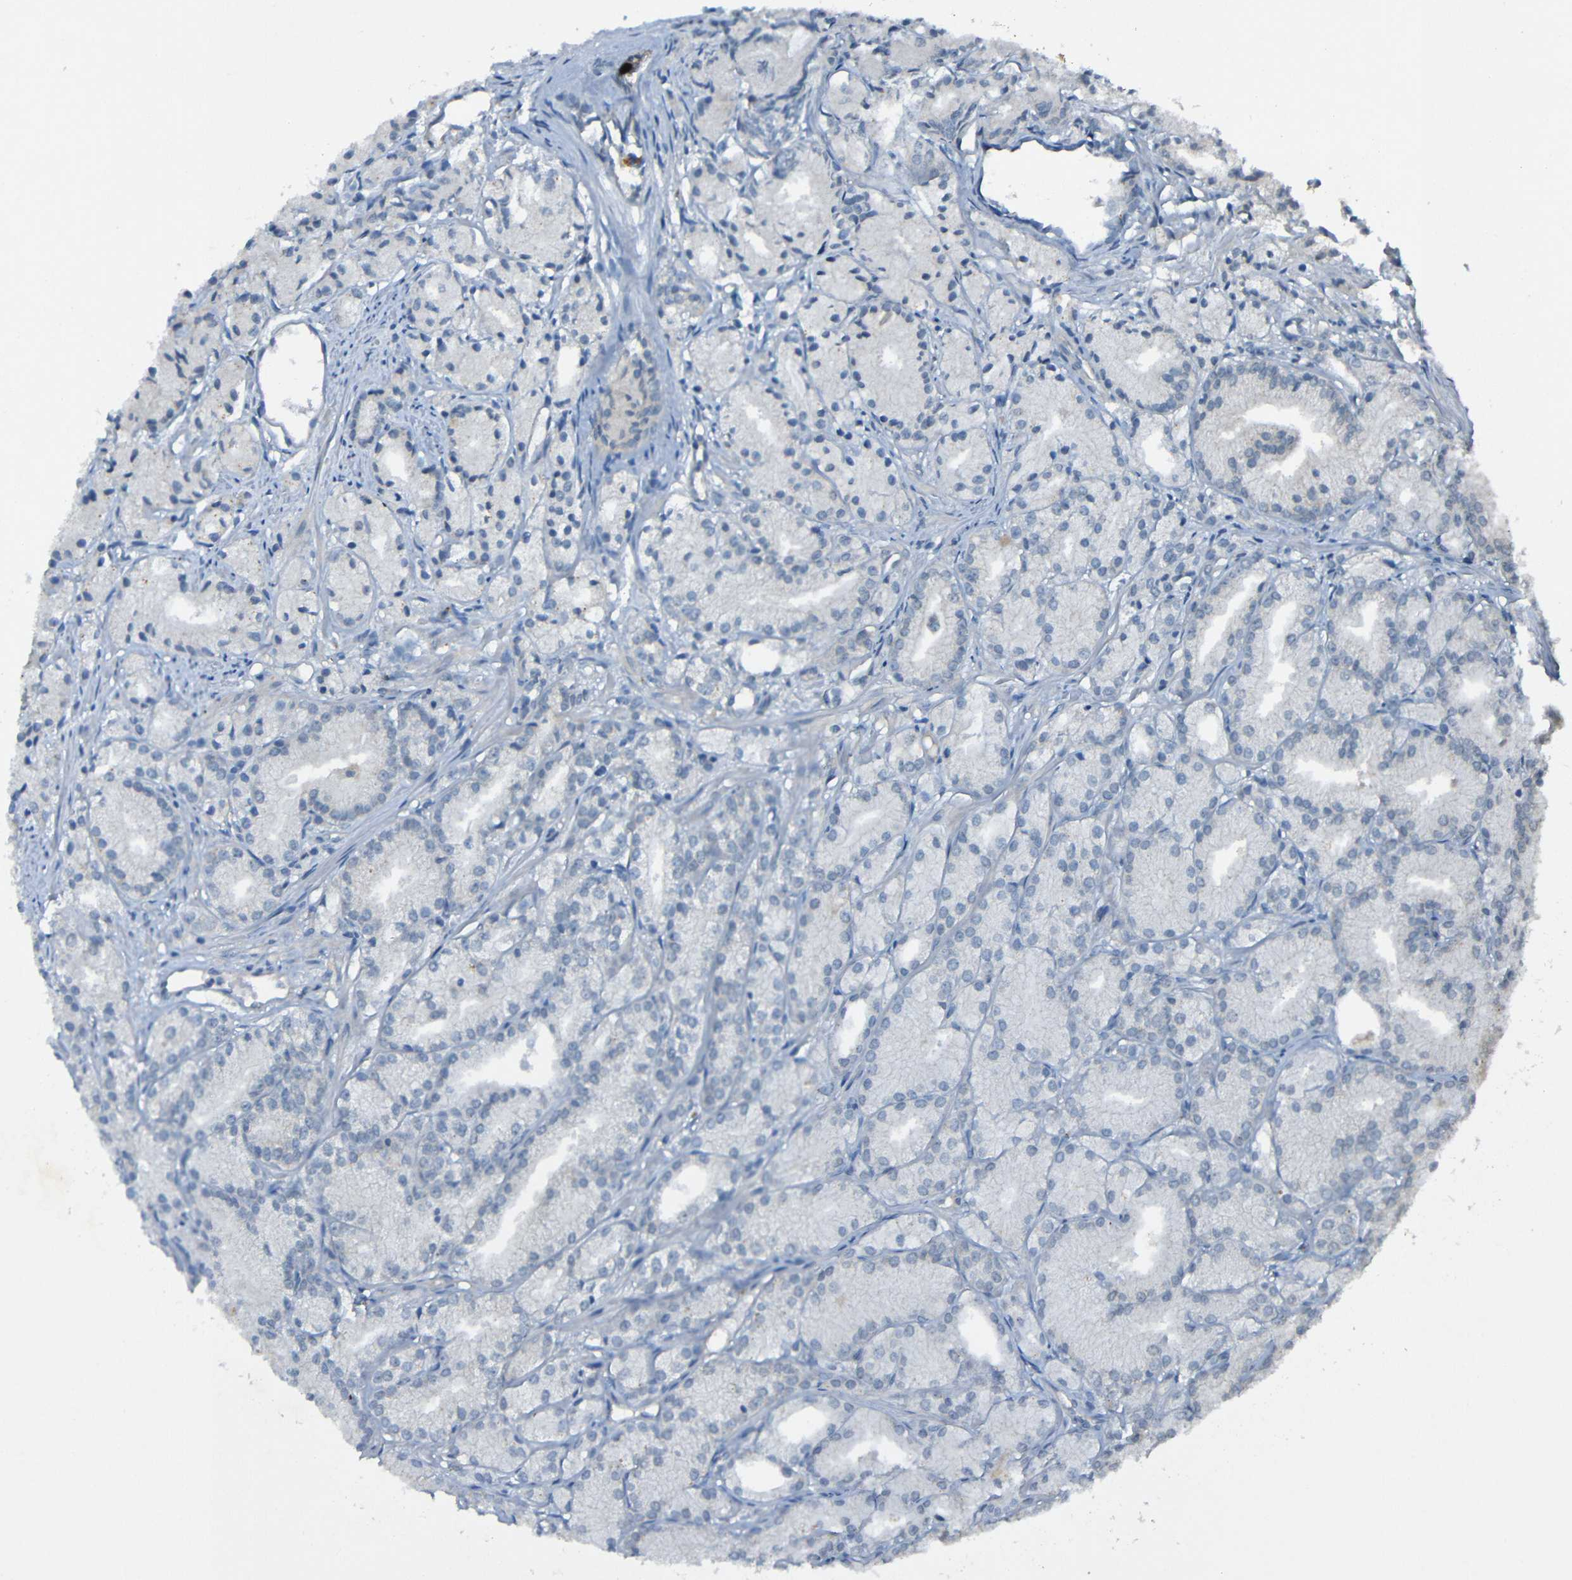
{"staining": {"intensity": "moderate", "quantity": "<25%", "location": "cytoplasmic/membranous"}, "tissue": "prostate cancer", "cell_type": "Tumor cells", "image_type": "cancer", "snomed": [{"axis": "morphology", "description": "Adenocarcinoma, Low grade"}, {"axis": "topography", "description": "Prostate"}], "caption": "Immunohistochemistry micrograph of prostate adenocarcinoma (low-grade) stained for a protein (brown), which demonstrates low levels of moderate cytoplasmic/membranous expression in about <25% of tumor cells.", "gene": "LRRC70", "patient": {"sex": "male", "age": 72}}